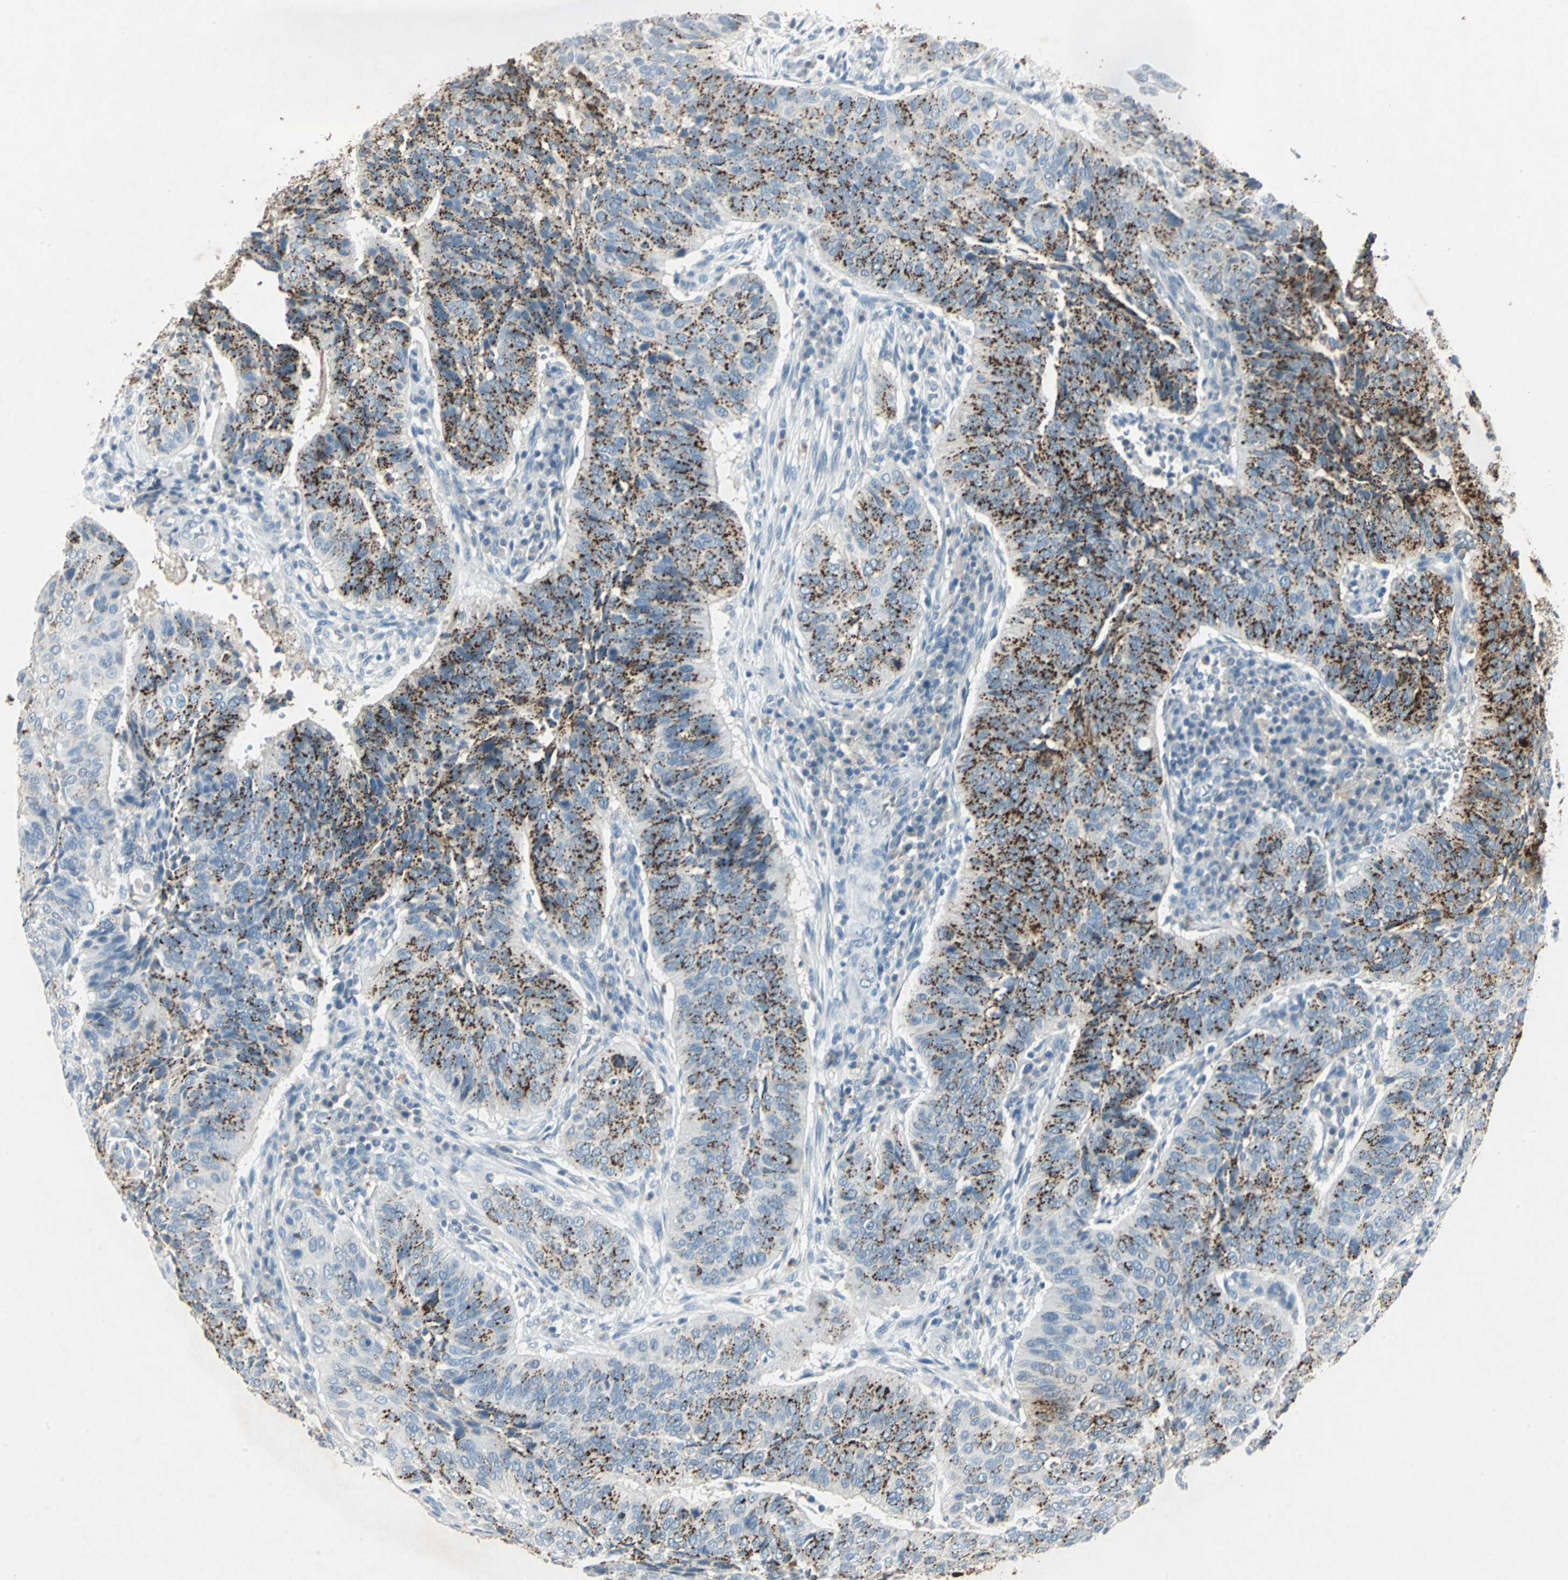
{"staining": {"intensity": "strong", "quantity": ">75%", "location": "cytoplasmic/membranous"}, "tissue": "cervical cancer", "cell_type": "Tumor cells", "image_type": "cancer", "snomed": [{"axis": "morphology", "description": "Squamous cell carcinoma, NOS"}, {"axis": "topography", "description": "Cervix"}], "caption": "Immunohistochemistry histopathology image of neoplastic tissue: human squamous cell carcinoma (cervical) stained using IHC exhibits high levels of strong protein expression localized specifically in the cytoplasmic/membranous of tumor cells, appearing as a cytoplasmic/membranous brown color.", "gene": "CAMK2B", "patient": {"sex": "female", "age": 39}}